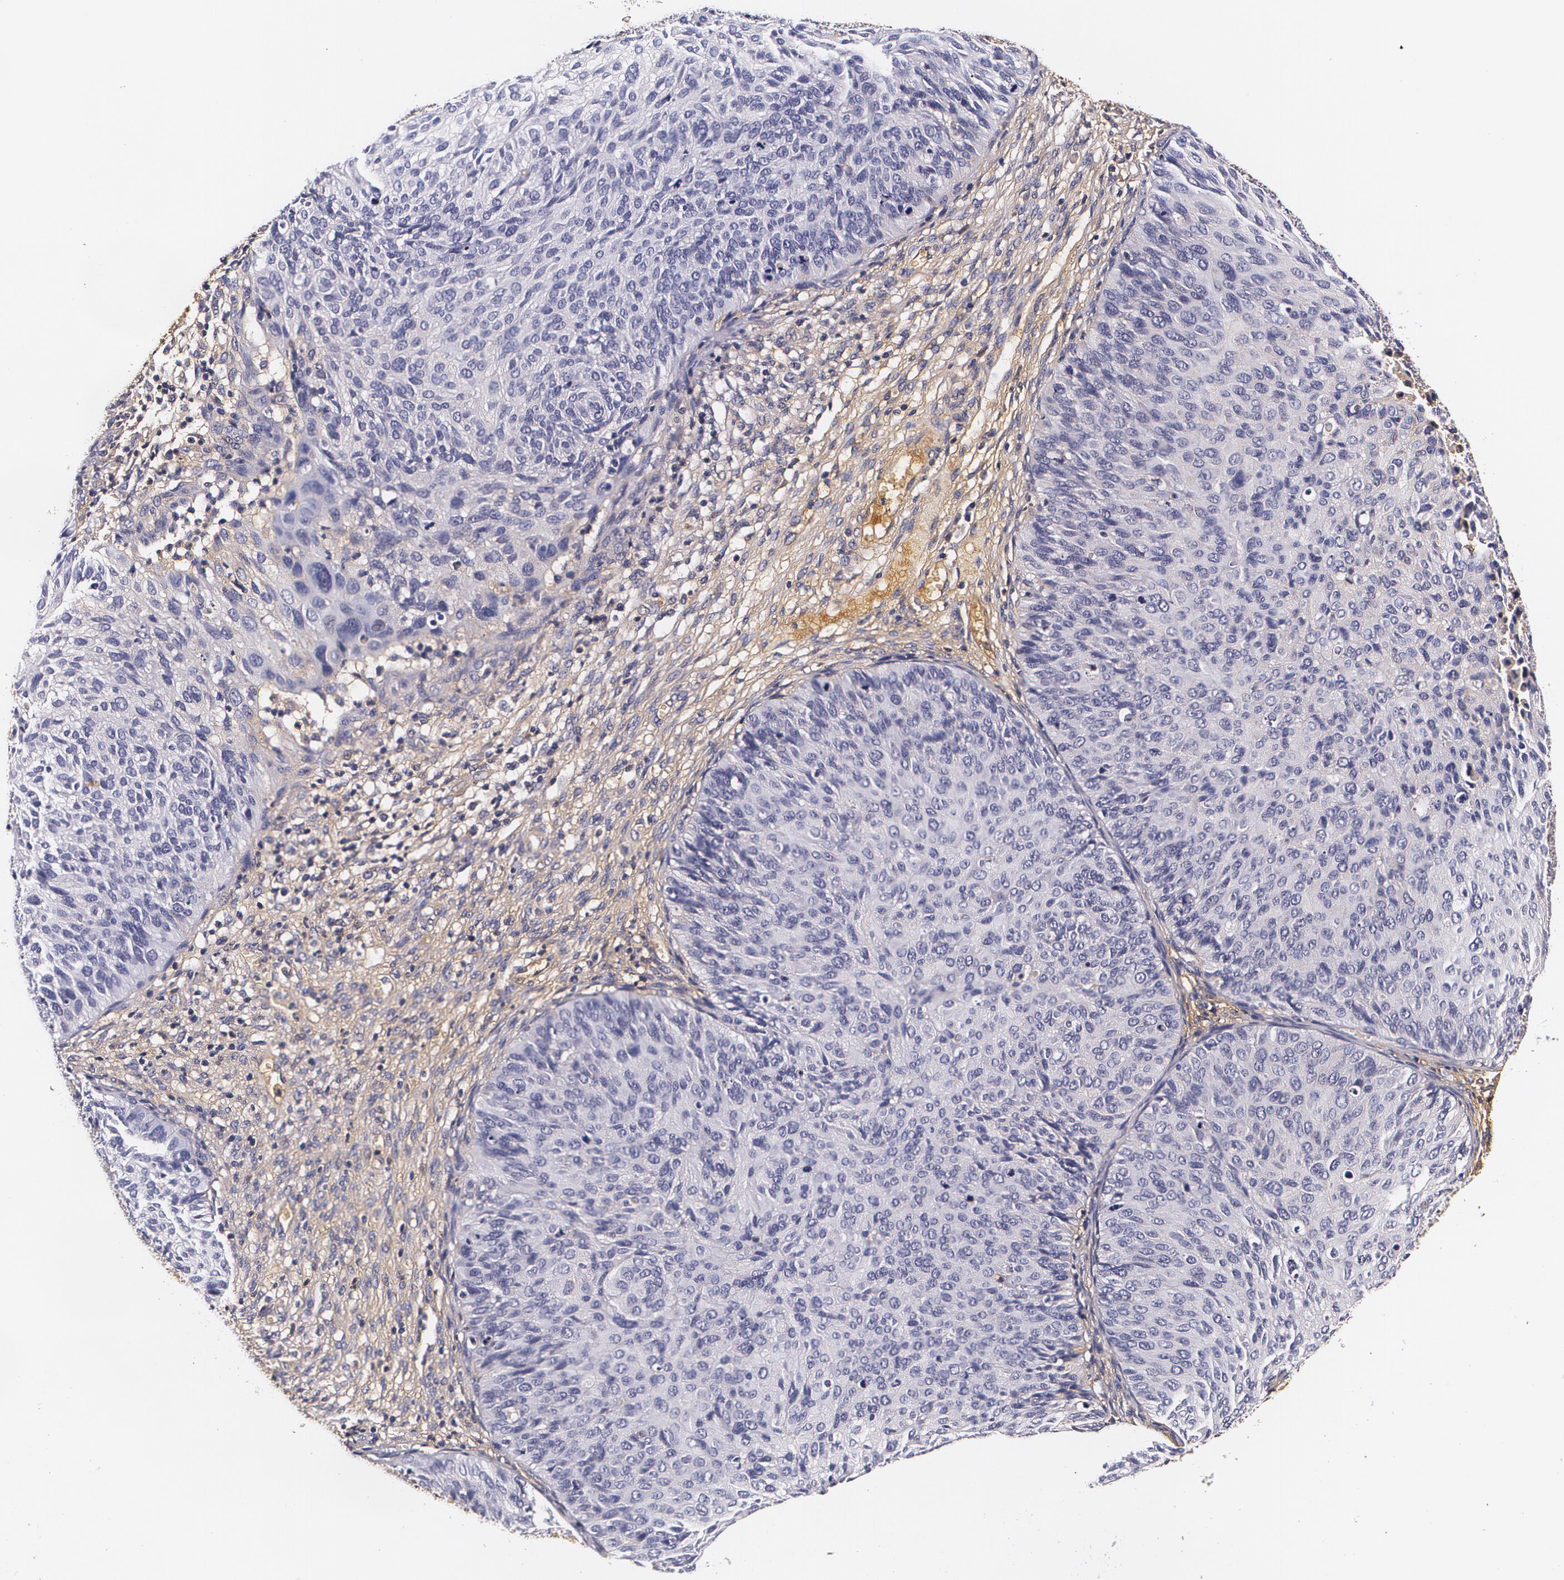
{"staining": {"intensity": "negative", "quantity": "none", "location": "none"}, "tissue": "cervical cancer", "cell_type": "Tumor cells", "image_type": "cancer", "snomed": [{"axis": "morphology", "description": "Squamous cell carcinoma, NOS"}, {"axis": "topography", "description": "Cervix"}], "caption": "Immunohistochemistry photomicrograph of squamous cell carcinoma (cervical) stained for a protein (brown), which demonstrates no staining in tumor cells.", "gene": "TTR", "patient": {"sex": "female", "age": 36}}